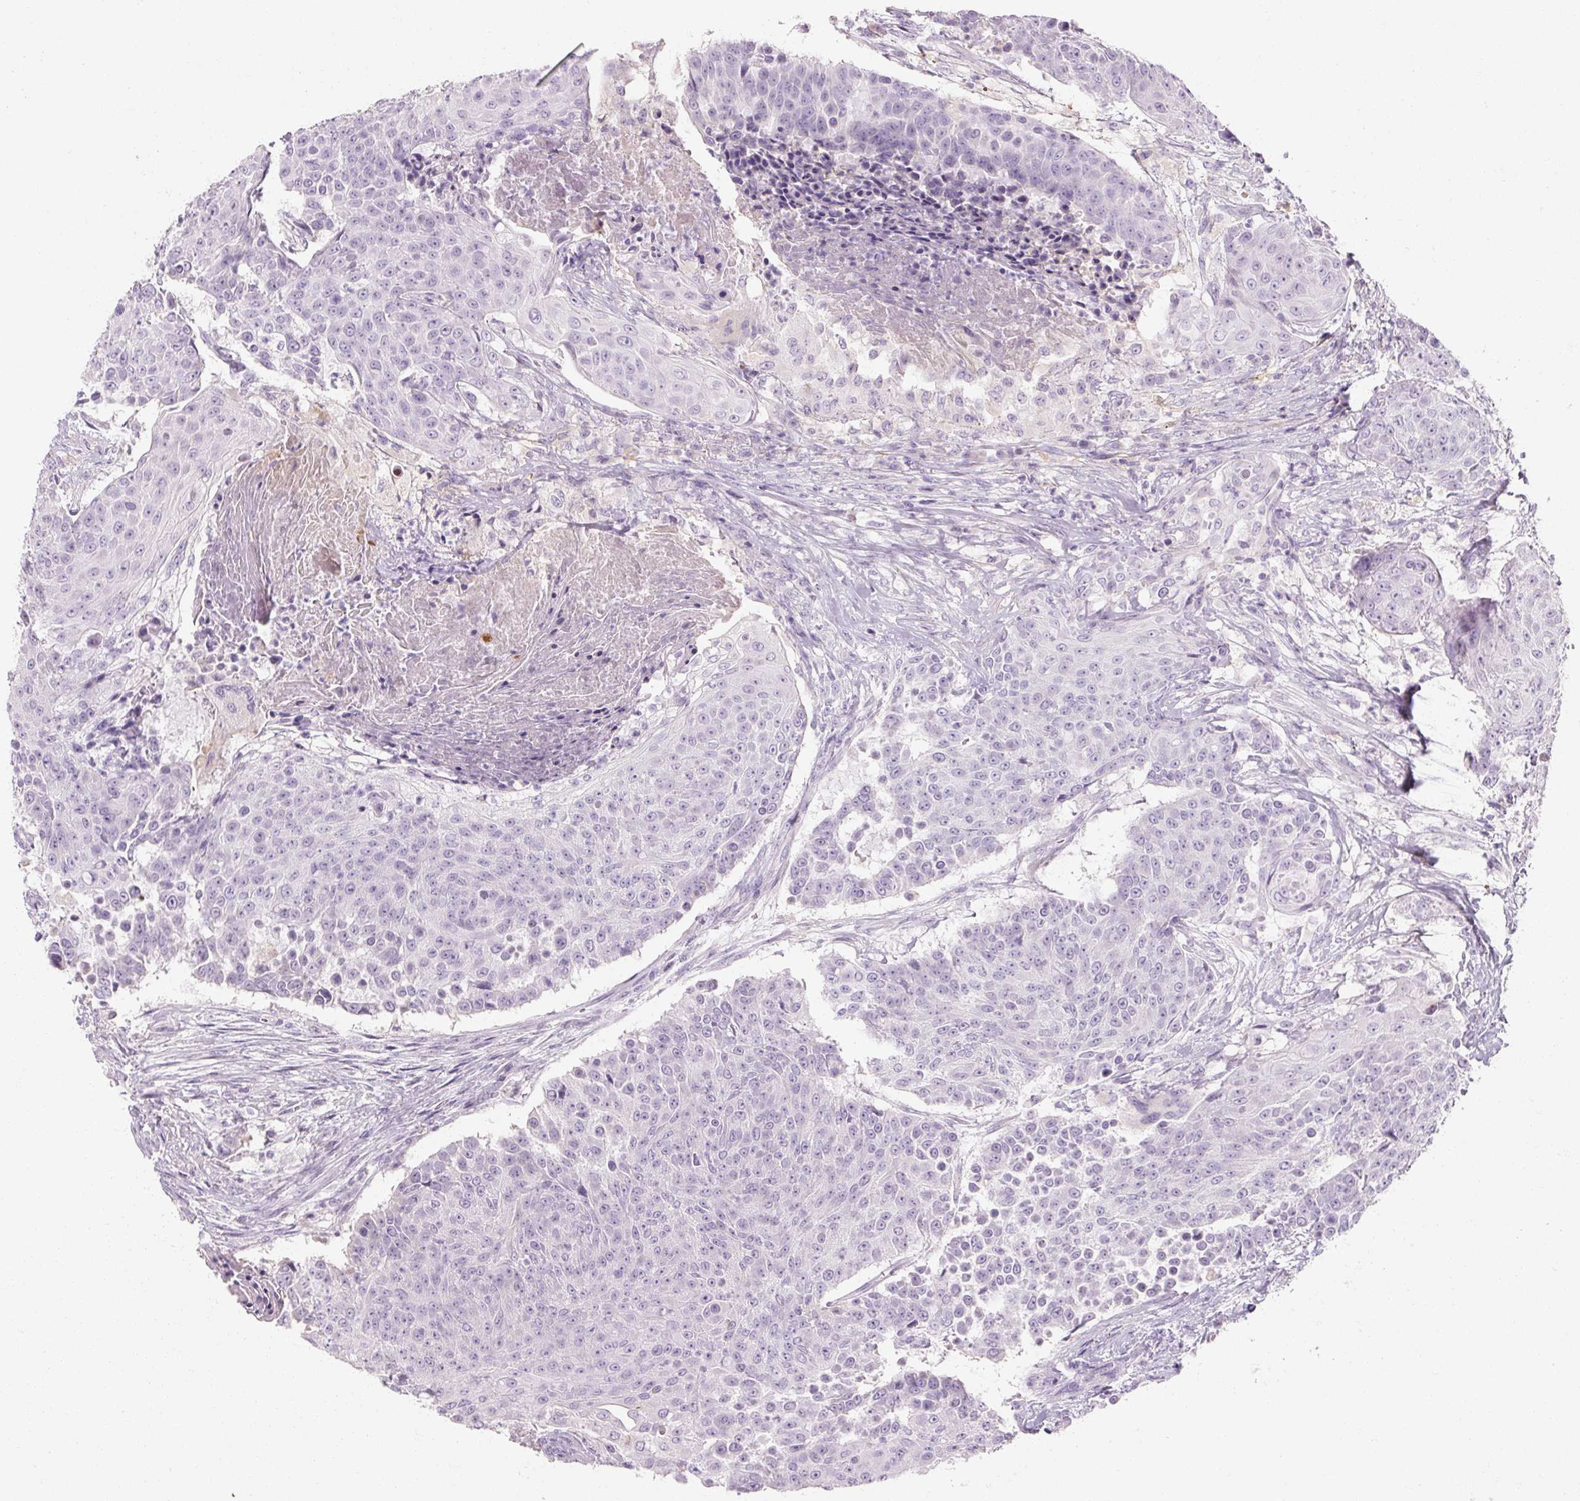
{"staining": {"intensity": "negative", "quantity": "none", "location": "none"}, "tissue": "urothelial cancer", "cell_type": "Tumor cells", "image_type": "cancer", "snomed": [{"axis": "morphology", "description": "Urothelial carcinoma, High grade"}, {"axis": "topography", "description": "Urinary bladder"}], "caption": "Human urothelial cancer stained for a protein using immunohistochemistry (IHC) displays no staining in tumor cells.", "gene": "NFE2L3", "patient": {"sex": "female", "age": 63}}